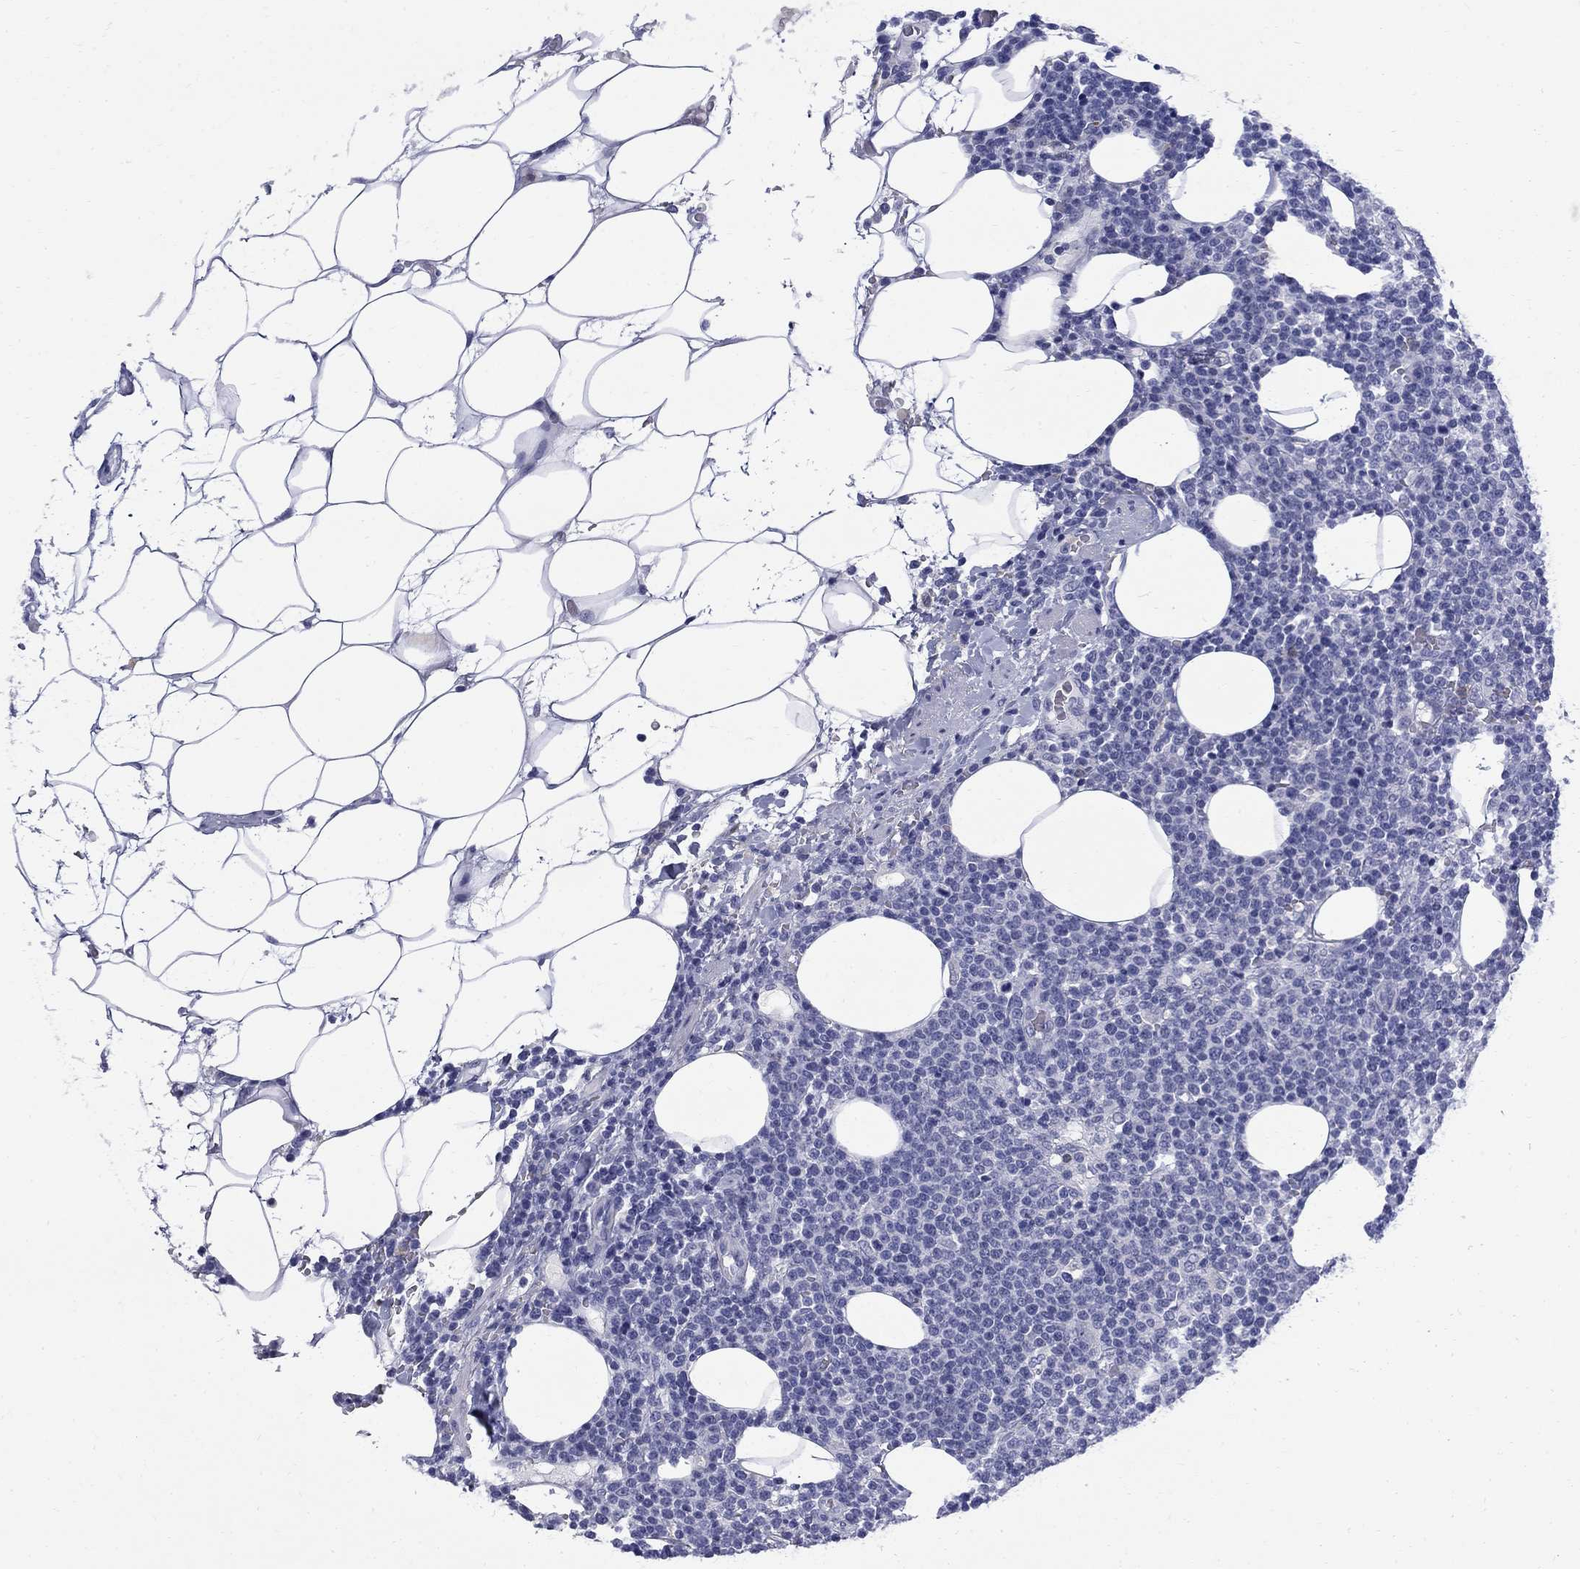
{"staining": {"intensity": "negative", "quantity": "none", "location": "none"}, "tissue": "lymphoma", "cell_type": "Tumor cells", "image_type": "cancer", "snomed": [{"axis": "morphology", "description": "Malignant lymphoma, non-Hodgkin's type, High grade"}, {"axis": "topography", "description": "Lymph node"}], "caption": "The immunohistochemistry (IHC) histopathology image has no significant positivity in tumor cells of malignant lymphoma, non-Hodgkin's type (high-grade) tissue.", "gene": "SERPINB2", "patient": {"sex": "male", "age": 61}}